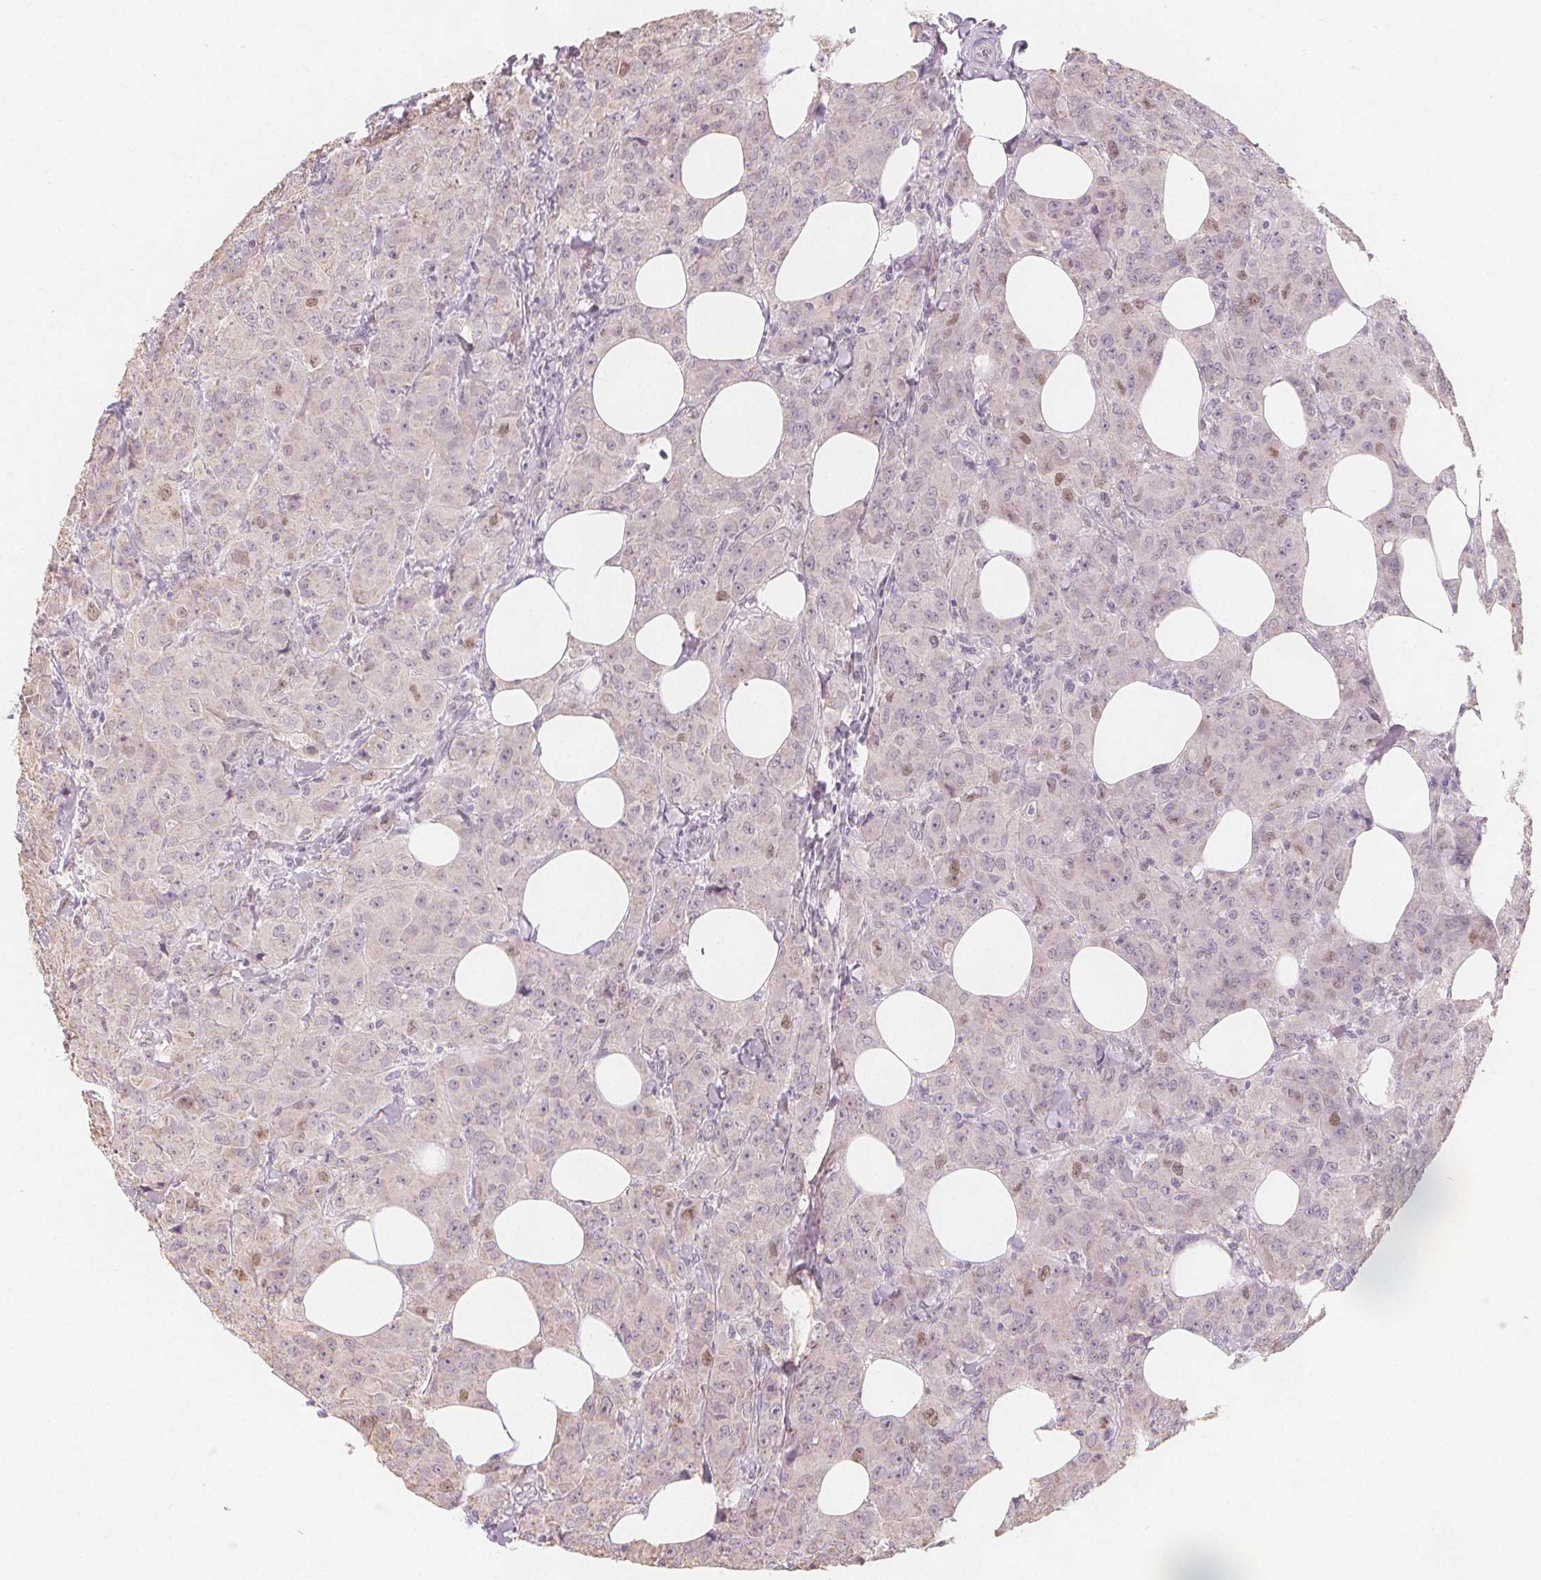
{"staining": {"intensity": "weak", "quantity": "<25%", "location": "nuclear"}, "tissue": "breast cancer", "cell_type": "Tumor cells", "image_type": "cancer", "snomed": [{"axis": "morphology", "description": "Normal tissue, NOS"}, {"axis": "morphology", "description": "Duct carcinoma"}, {"axis": "topography", "description": "Breast"}], "caption": "The histopathology image reveals no significant staining in tumor cells of breast cancer.", "gene": "TIPIN", "patient": {"sex": "female", "age": 43}}